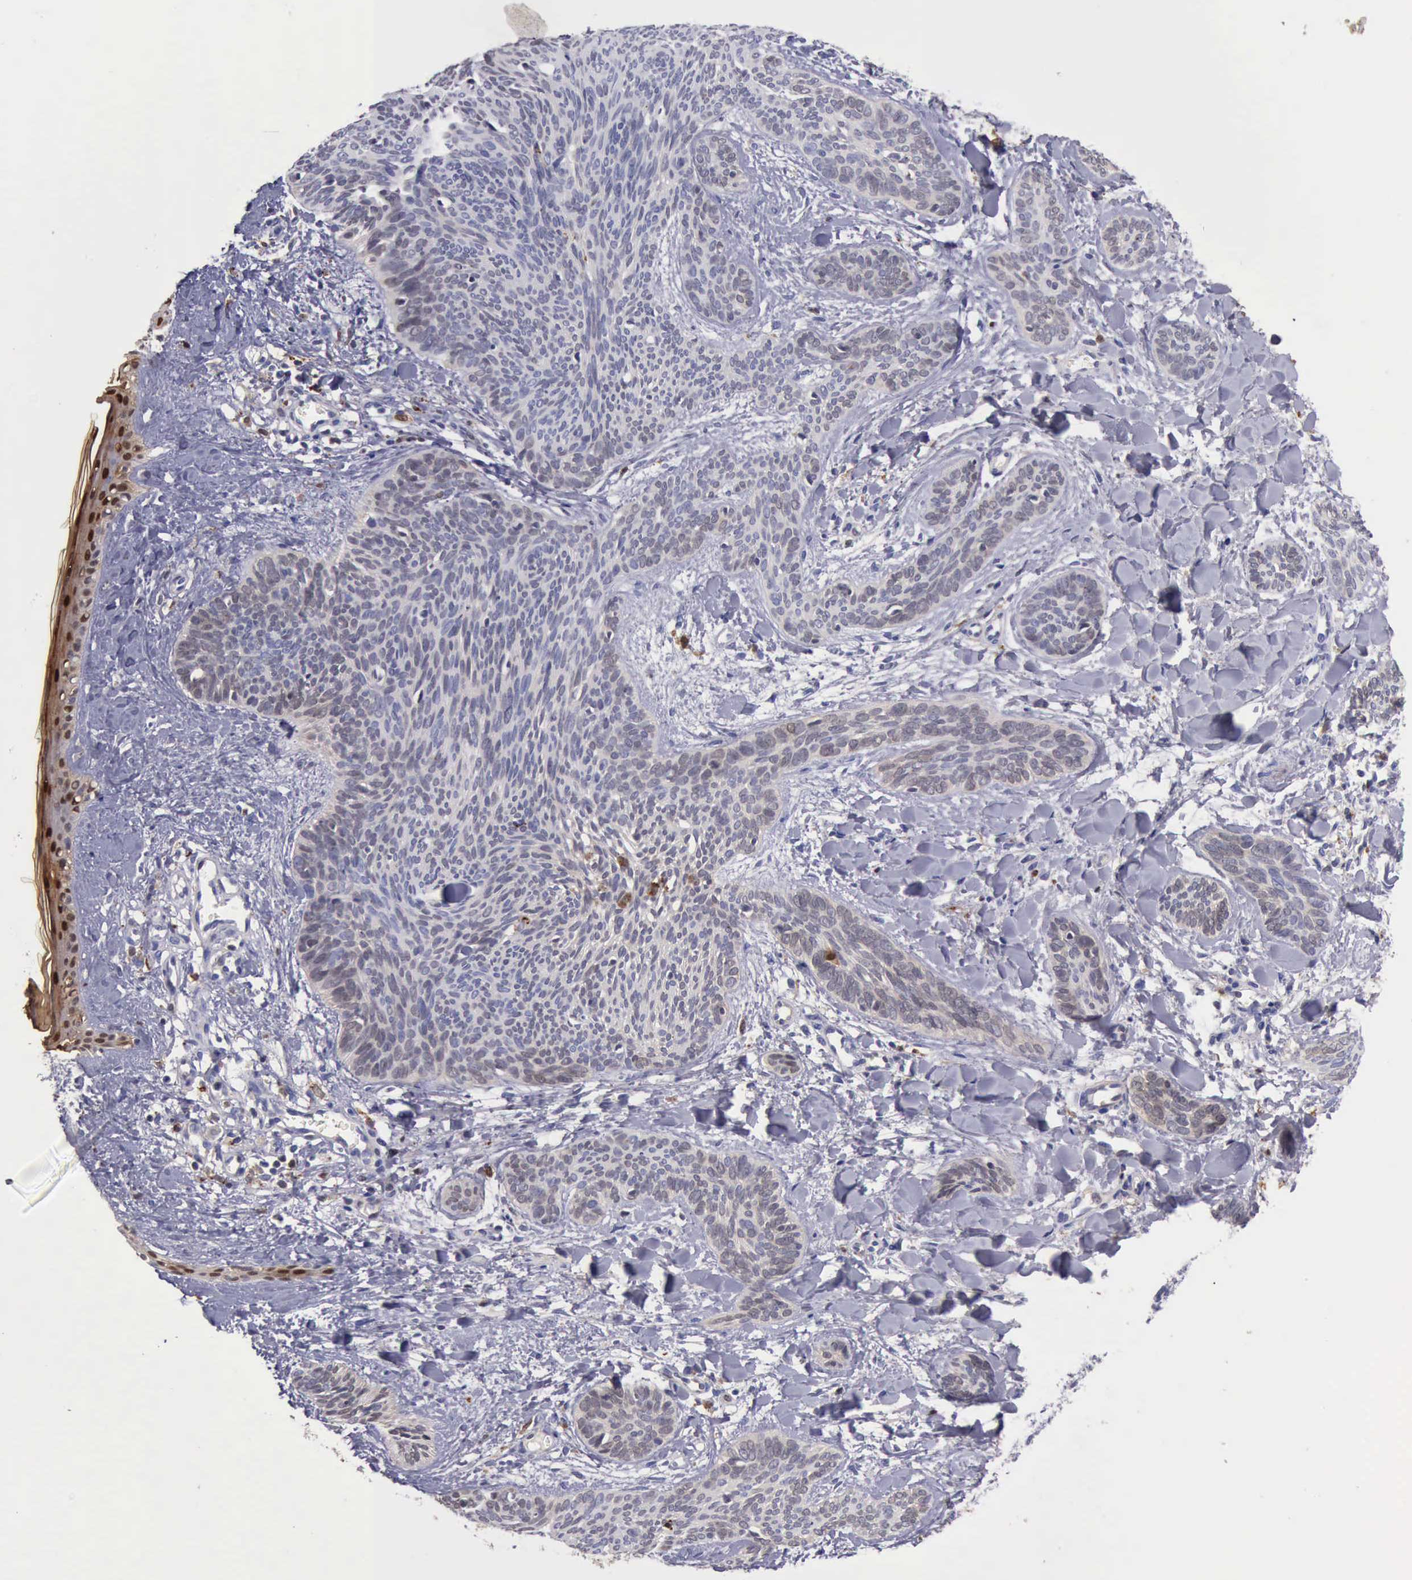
{"staining": {"intensity": "negative", "quantity": "none", "location": "none"}, "tissue": "skin cancer", "cell_type": "Tumor cells", "image_type": "cancer", "snomed": [{"axis": "morphology", "description": "Basal cell carcinoma"}, {"axis": "topography", "description": "Skin"}], "caption": "A micrograph of skin basal cell carcinoma stained for a protein reveals no brown staining in tumor cells.", "gene": "CSTA", "patient": {"sex": "female", "age": 81}}